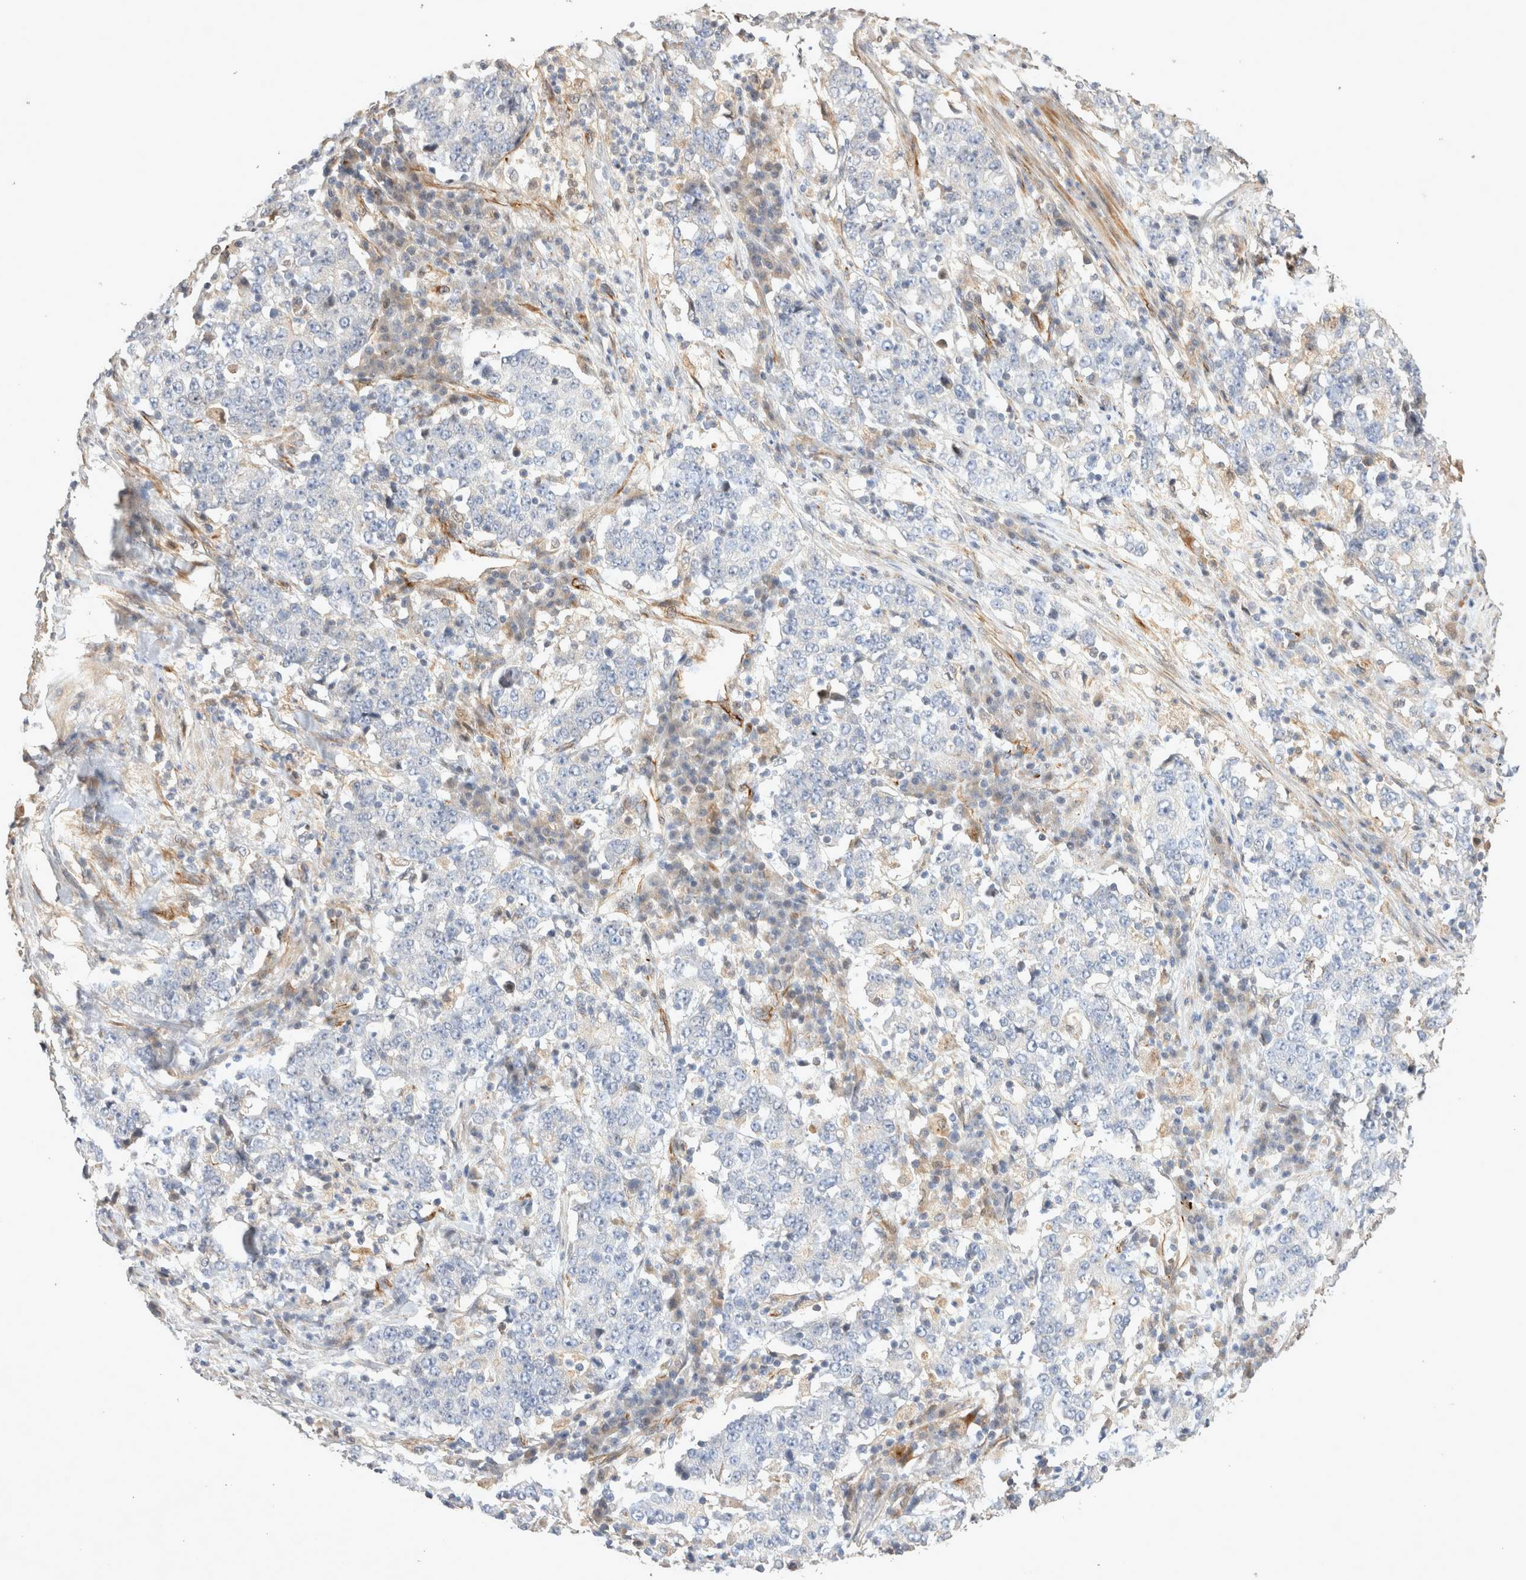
{"staining": {"intensity": "negative", "quantity": "none", "location": "none"}, "tissue": "stomach cancer", "cell_type": "Tumor cells", "image_type": "cancer", "snomed": [{"axis": "morphology", "description": "Adenocarcinoma, NOS"}, {"axis": "topography", "description": "Stomach"}], "caption": "Stomach cancer was stained to show a protein in brown. There is no significant positivity in tumor cells.", "gene": "NMU", "patient": {"sex": "male", "age": 59}}